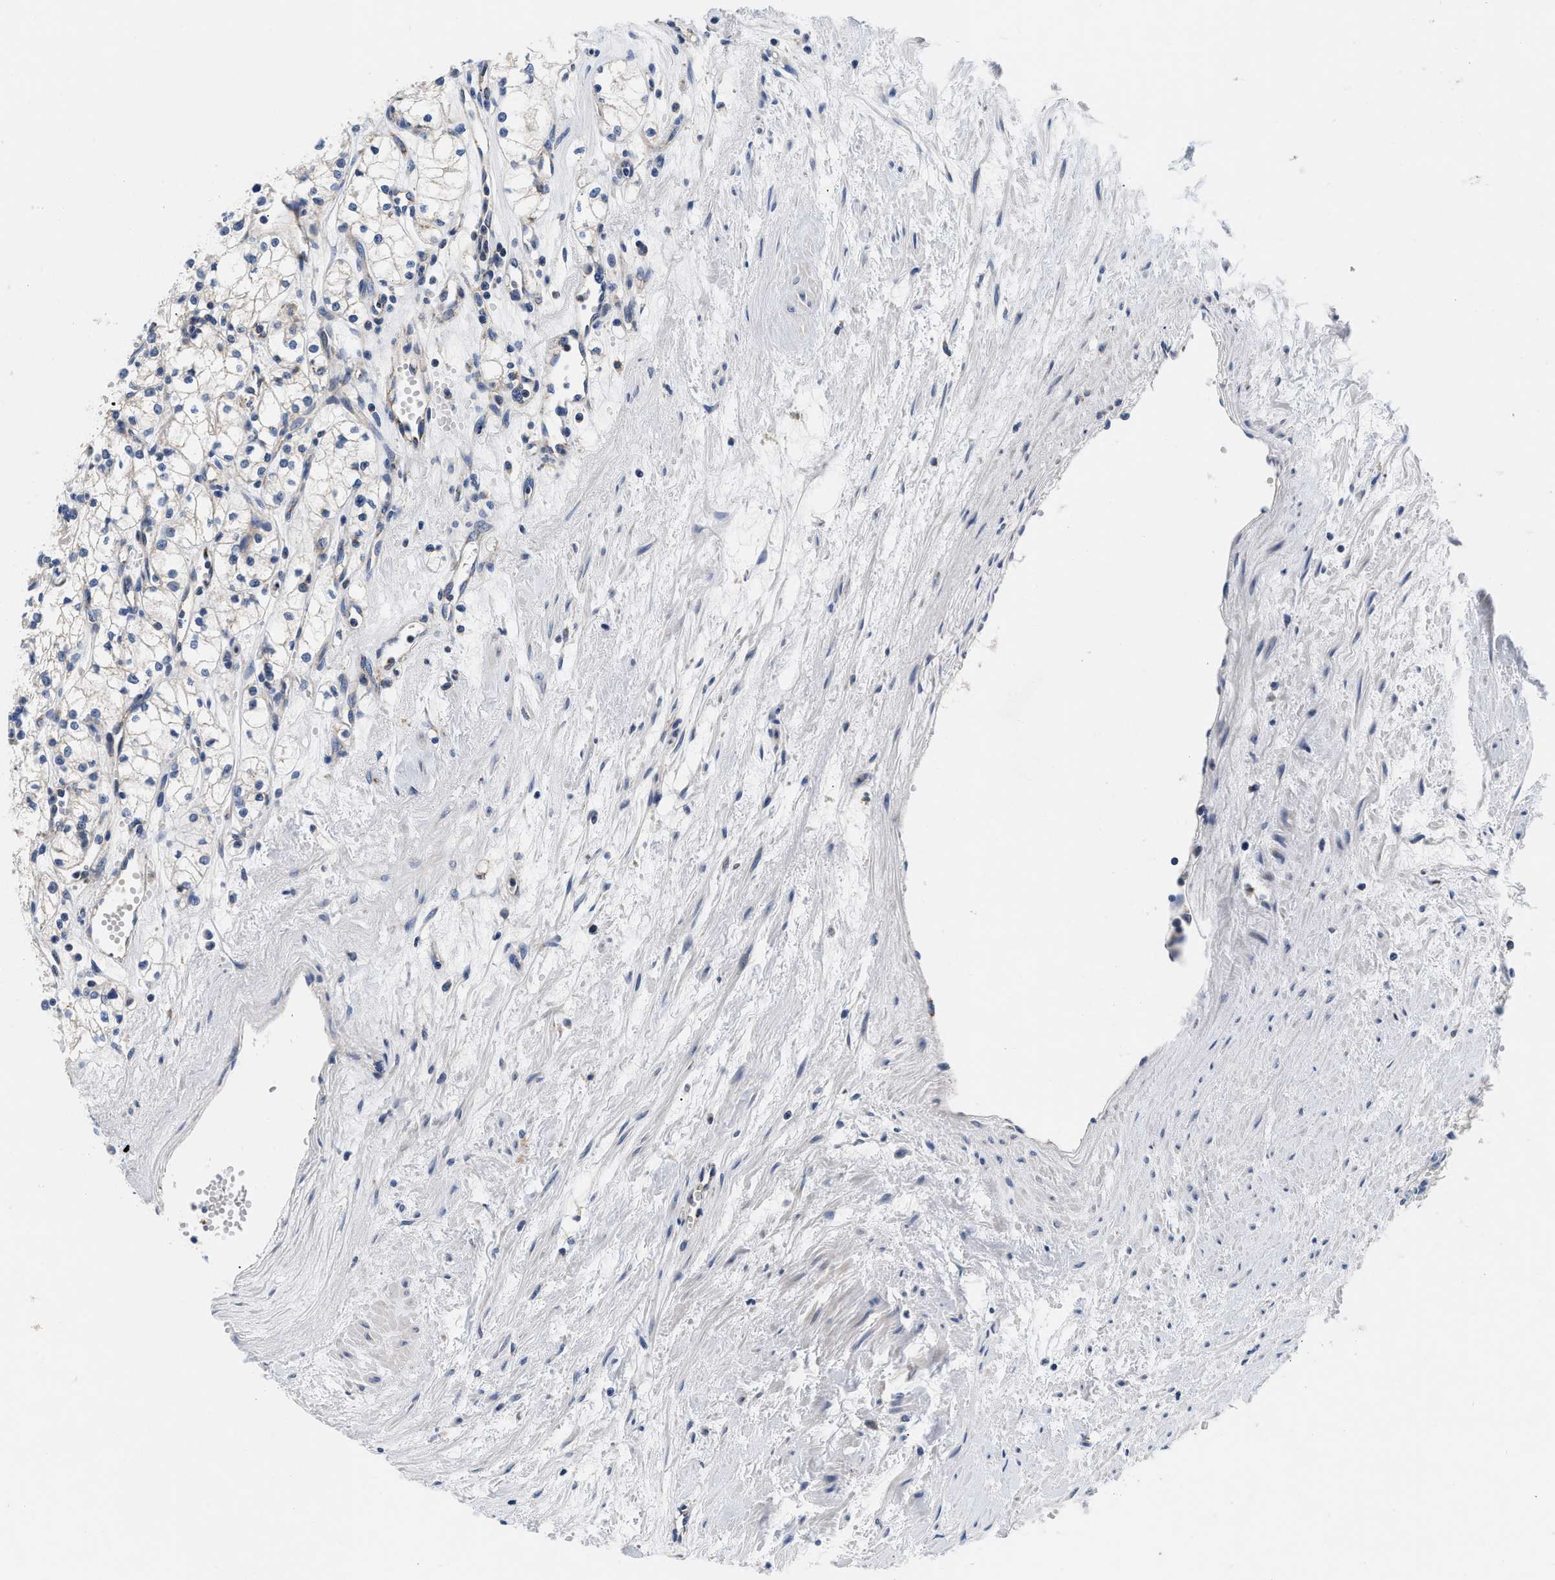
{"staining": {"intensity": "negative", "quantity": "none", "location": "none"}, "tissue": "renal cancer", "cell_type": "Tumor cells", "image_type": "cancer", "snomed": [{"axis": "morphology", "description": "Adenocarcinoma, NOS"}, {"axis": "topography", "description": "Kidney"}], "caption": "Immunohistochemistry (IHC) histopathology image of neoplastic tissue: renal cancer (adenocarcinoma) stained with DAB (3,3'-diaminobenzidine) displays no significant protein staining in tumor cells.", "gene": "PDP1", "patient": {"sex": "male", "age": 59}}